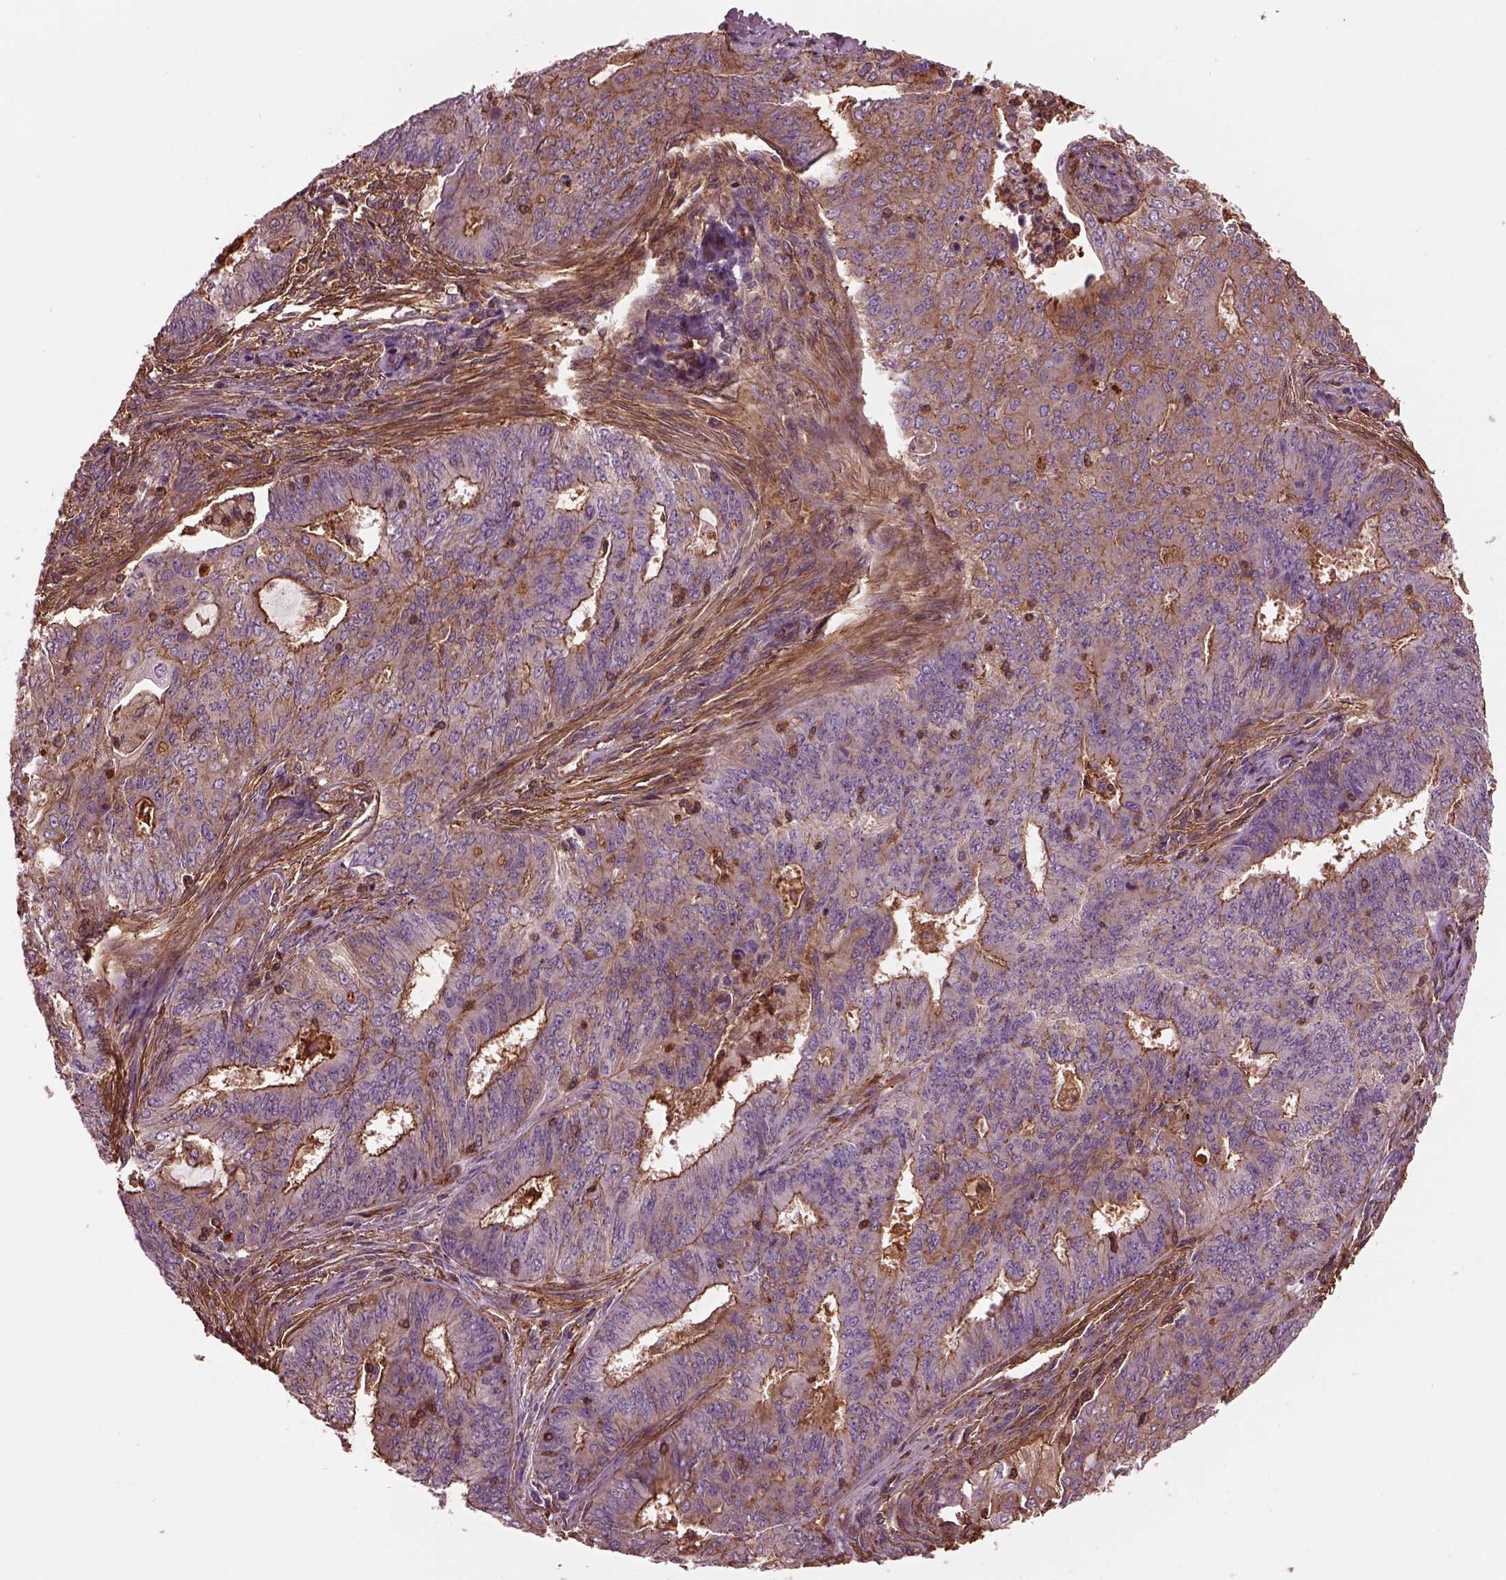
{"staining": {"intensity": "moderate", "quantity": "25%-75%", "location": "cytoplasmic/membranous"}, "tissue": "endometrial cancer", "cell_type": "Tumor cells", "image_type": "cancer", "snomed": [{"axis": "morphology", "description": "Adenocarcinoma, NOS"}, {"axis": "topography", "description": "Endometrium"}], "caption": "A brown stain shows moderate cytoplasmic/membranous staining of a protein in adenocarcinoma (endometrial) tumor cells.", "gene": "MYL6", "patient": {"sex": "female", "age": 62}}